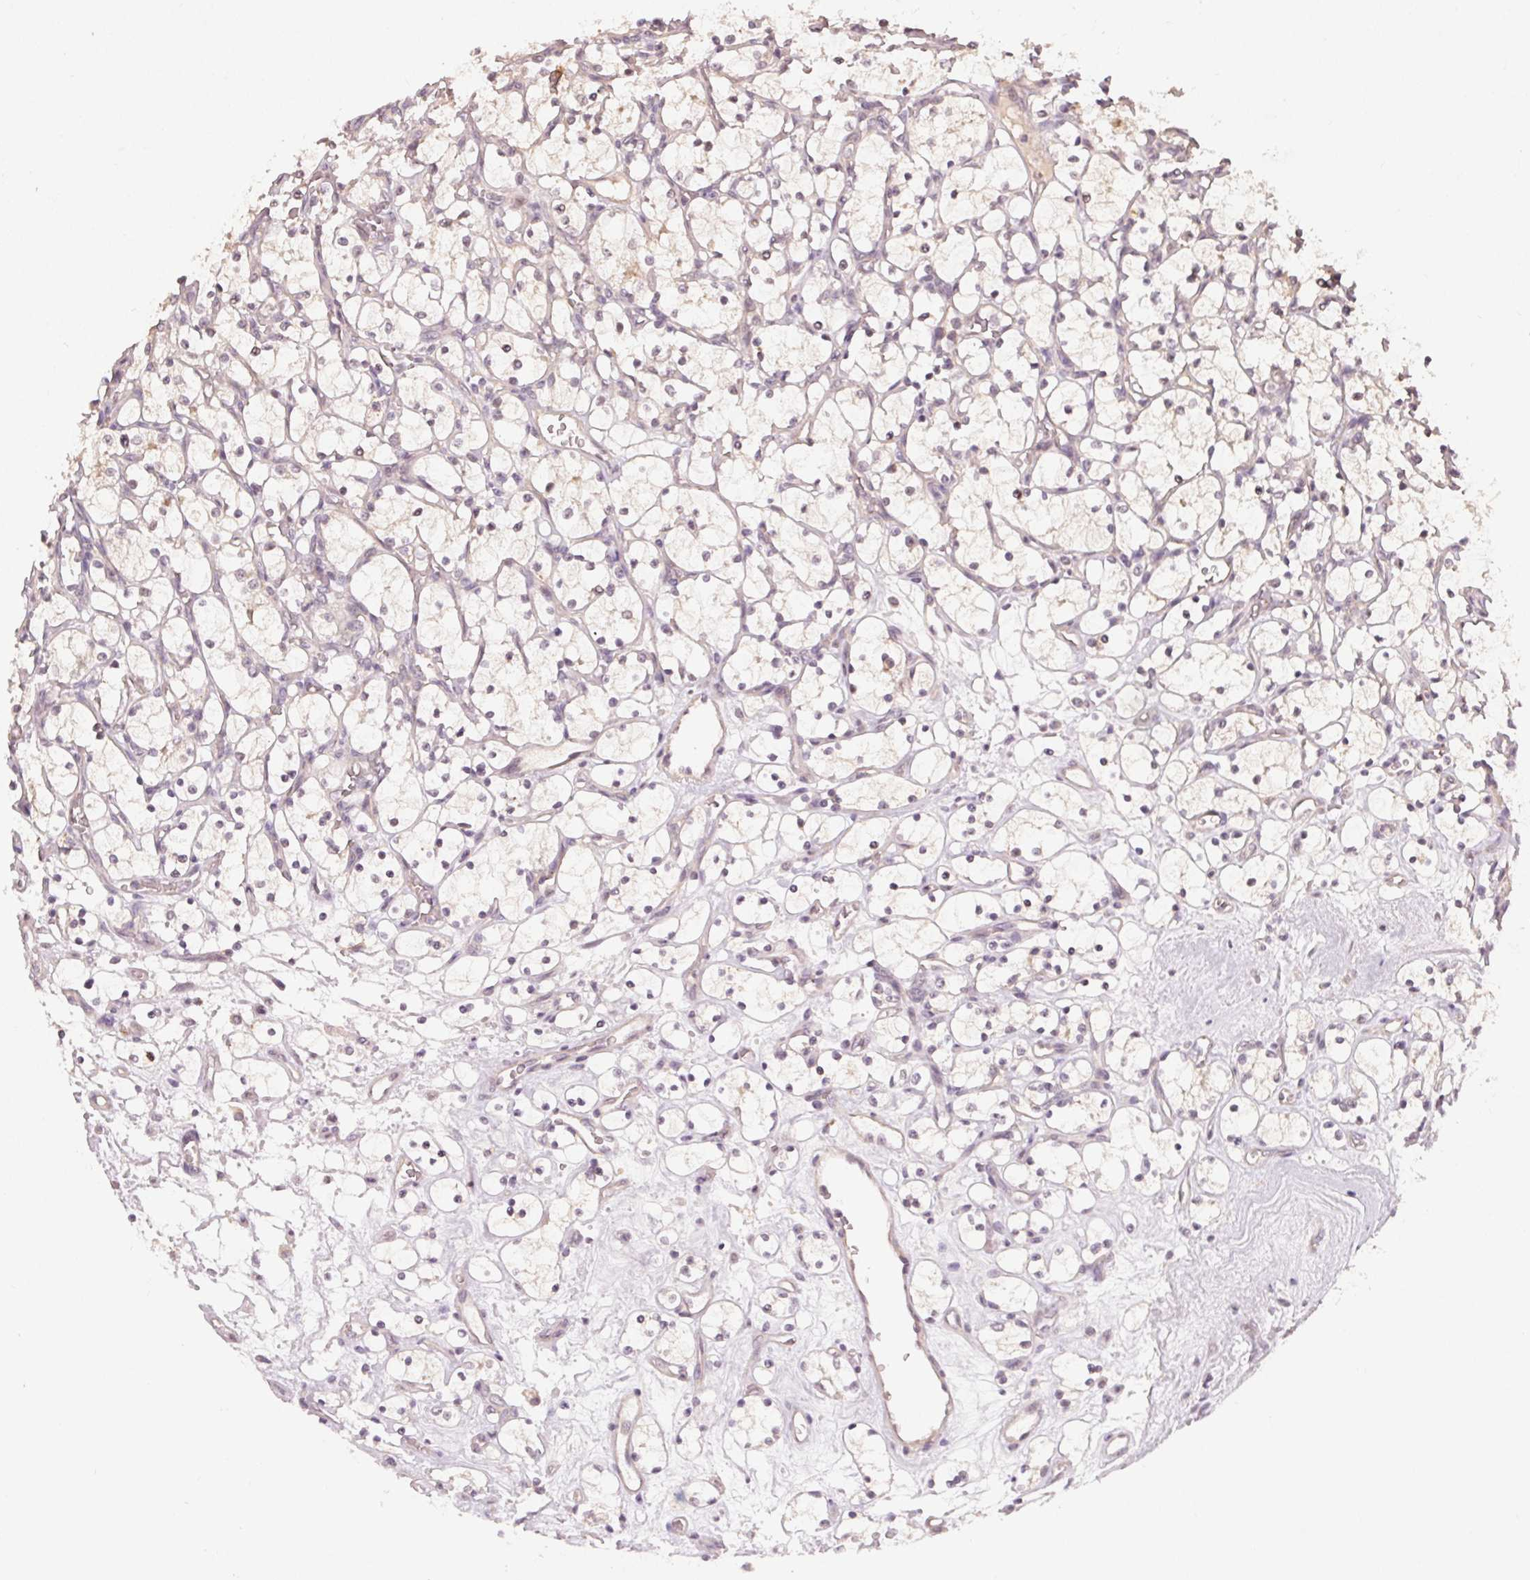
{"staining": {"intensity": "negative", "quantity": "none", "location": "none"}, "tissue": "renal cancer", "cell_type": "Tumor cells", "image_type": "cancer", "snomed": [{"axis": "morphology", "description": "Adenocarcinoma, NOS"}, {"axis": "topography", "description": "Kidney"}], "caption": "A high-resolution histopathology image shows IHC staining of adenocarcinoma (renal), which shows no significant expression in tumor cells.", "gene": "ATP1B3", "patient": {"sex": "female", "age": 69}}